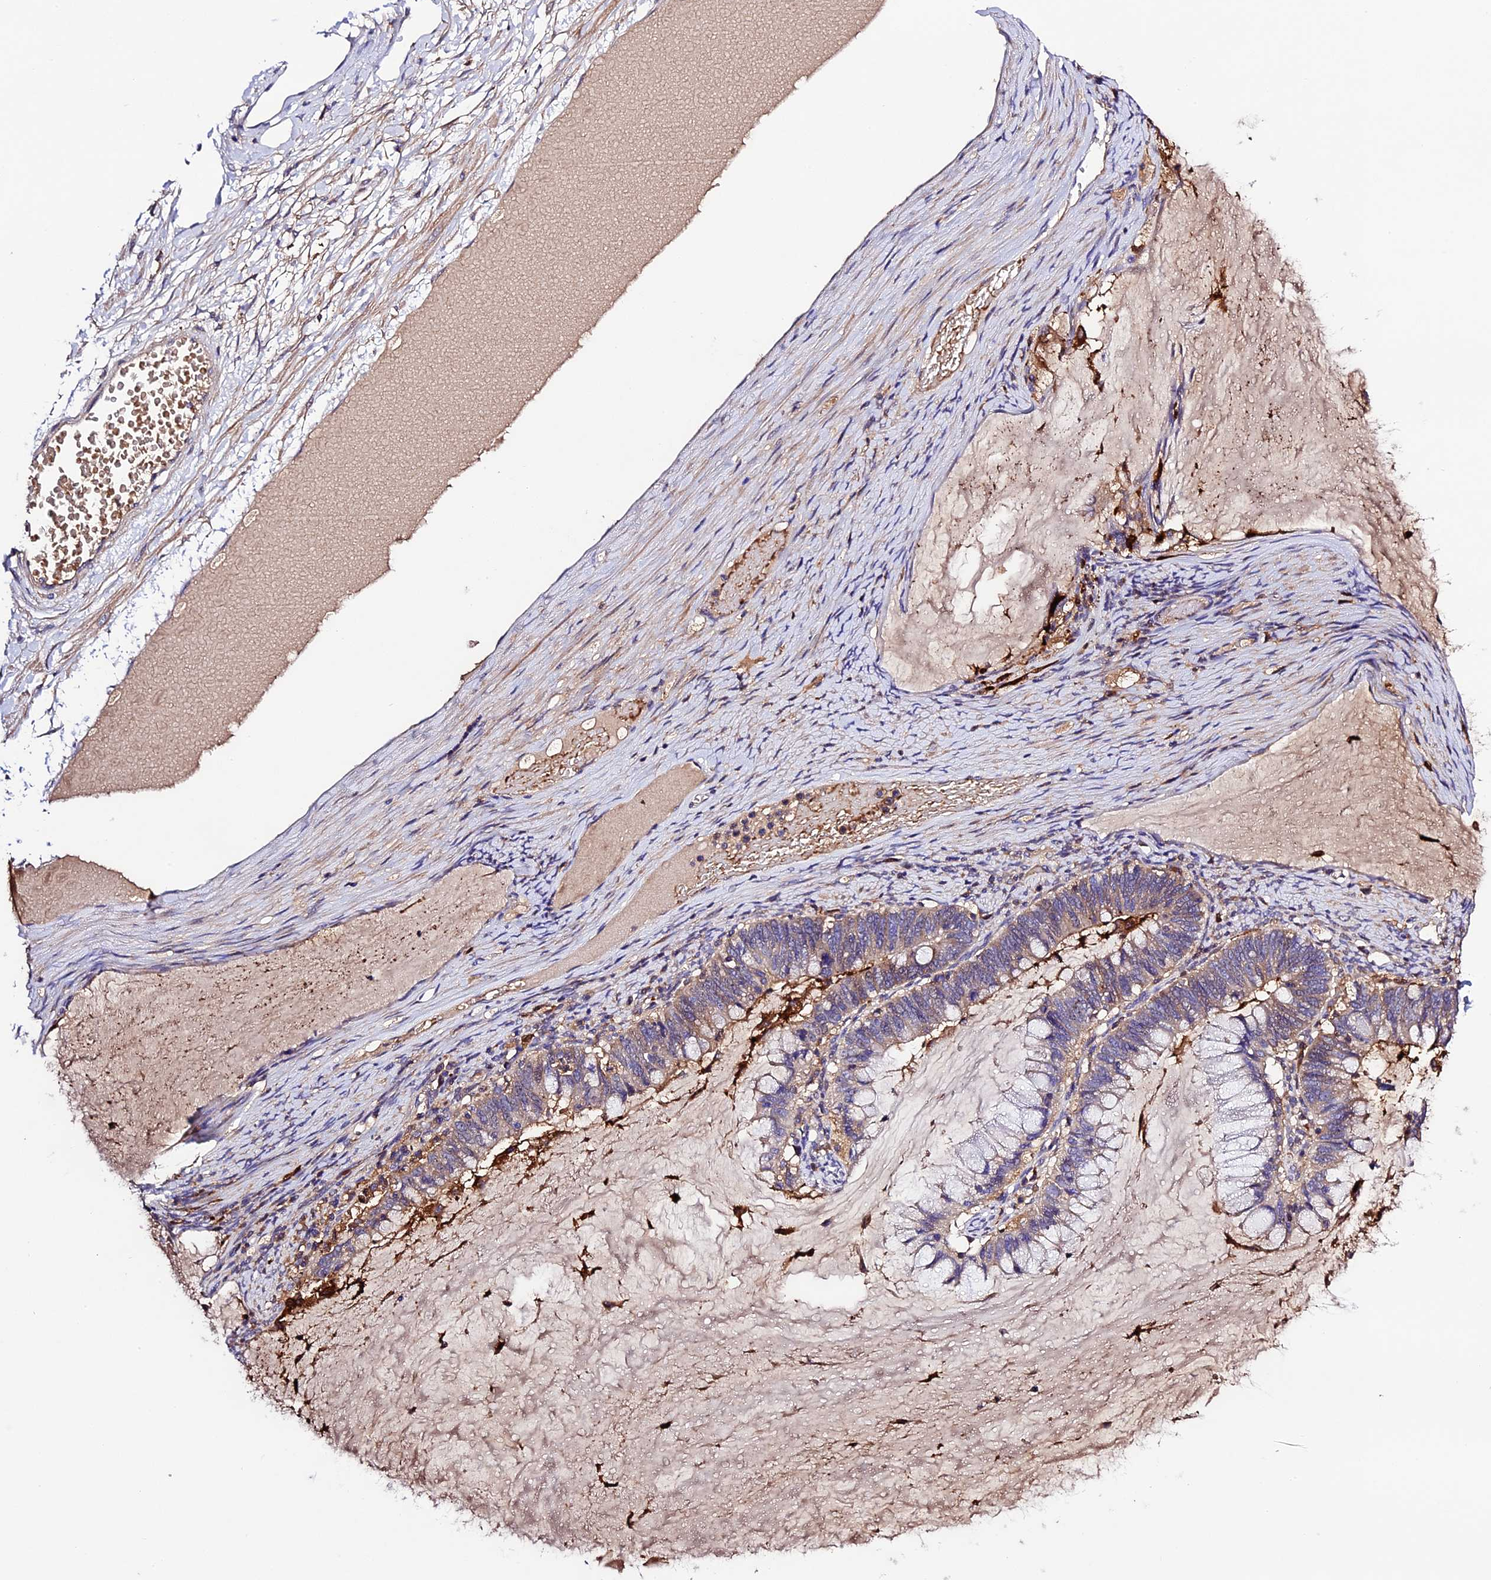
{"staining": {"intensity": "weak", "quantity": "<25%", "location": "cytoplasmic/membranous"}, "tissue": "ovarian cancer", "cell_type": "Tumor cells", "image_type": "cancer", "snomed": [{"axis": "morphology", "description": "Cystadenocarcinoma, mucinous, NOS"}, {"axis": "topography", "description": "Ovary"}], "caption": "Immunohistochemistry (IHC) photomicrograph of neoplastic tissue: human ovarian cancer stained with DAB reveals no significant protein positivity in tumor cells.", "gene": "CILP2", "patient": {"sex": "female", "age": 61}}